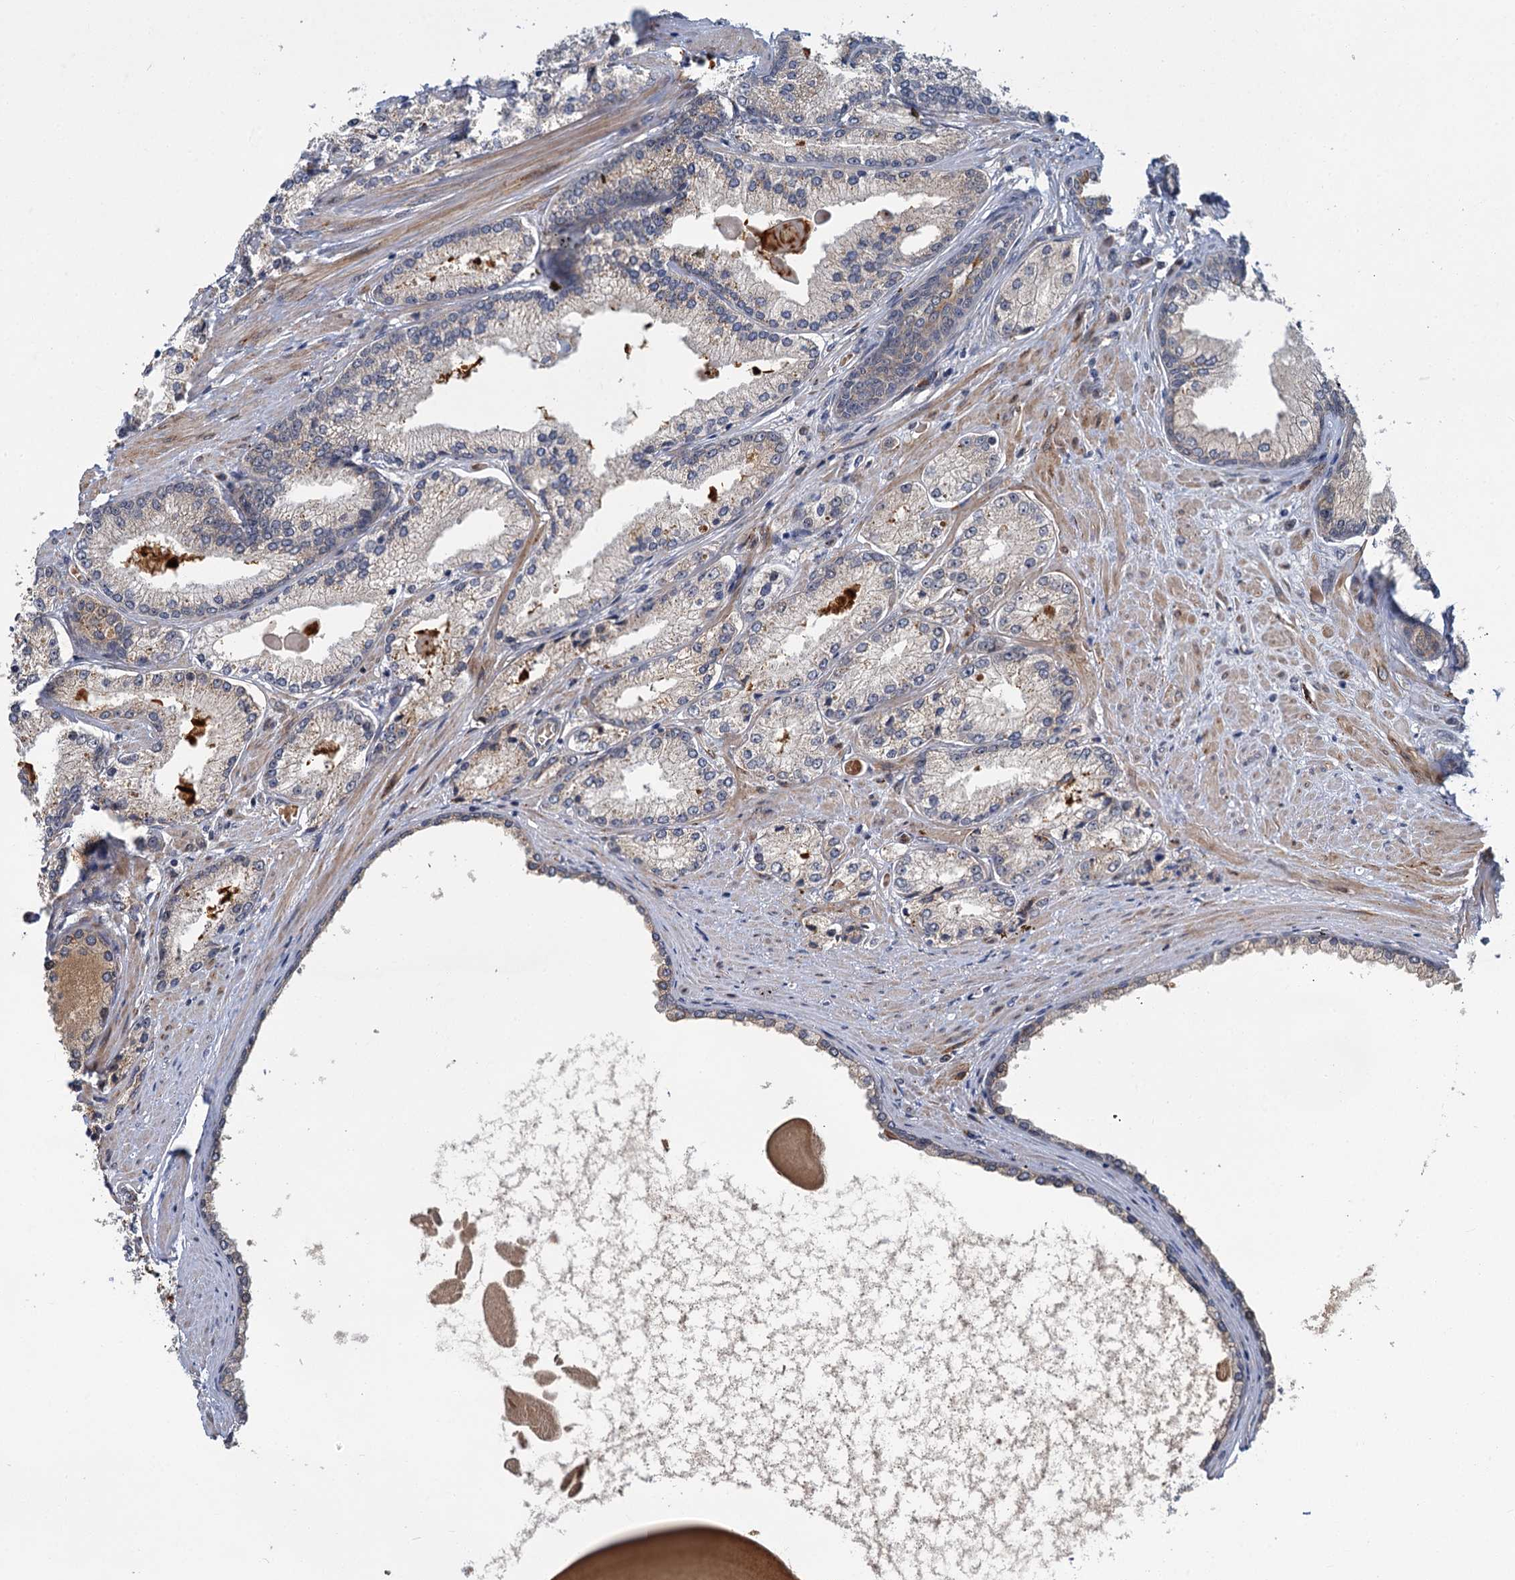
{"staining": {"intensity": "negative", "quantity": "none", "location": "none"}, "tissue": "prostate cancer", "cell_type": "Tumor cells", "image_type": "cancer", "snomed": [{"axis": "morphology", "description": "Adenocarcinoma, High grade"}, {"axis": "topography", "description": "Prostate"}], "caption": "Immunohistochemical staining of human prostate cancer demonstrates no significant positivity in tumor cells. Nuclei are stained in blue.", "gene": "APBA2", "patient": {"sex": "male", "age": 66}}